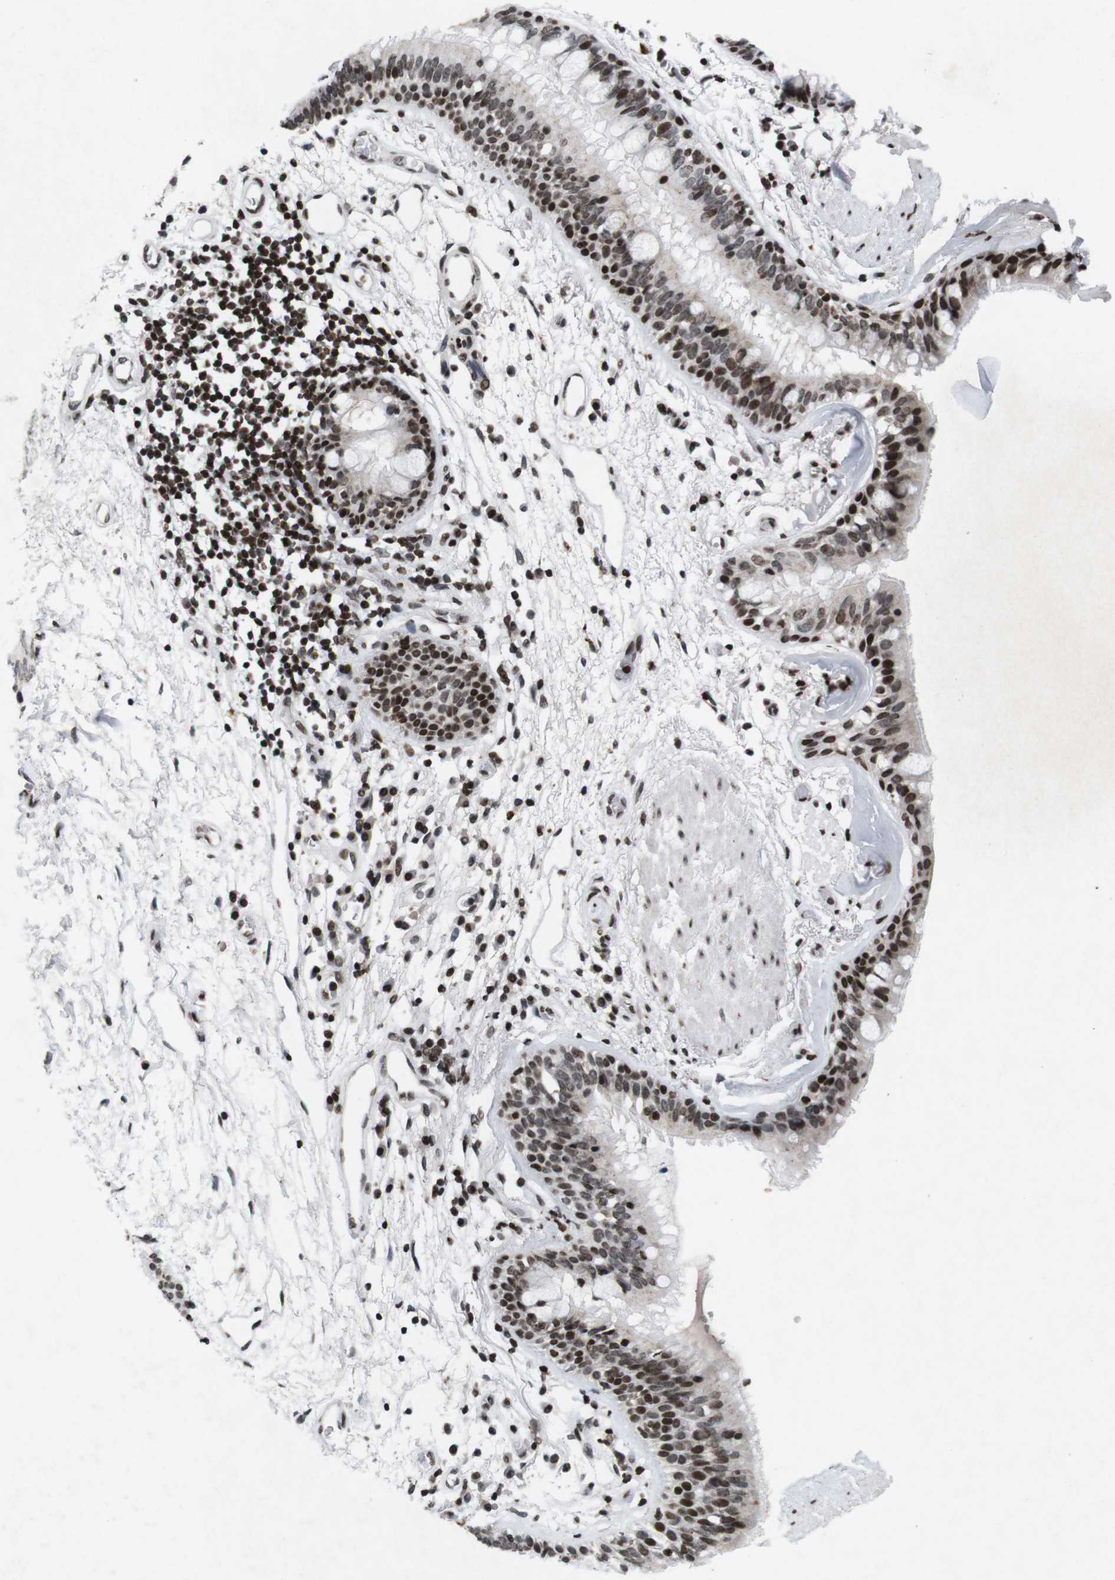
{"staining": {"intensity": "strong", "quantity": ">75%", "location": "nuclear"}, "tissue": "bronchus", "cell_type": "Respiratory epithelial cells", "image_type": "normal", "snomed": [{"axis": "morphology", "description": "Normal tissue, NOS"}, {"axis": "morphology", "description": "Adenocarcinoma, NOS"}, {"axis": "topography", "description": "Bronchus"}, {"axis": "topography", "description": "Lung"}], "caption": "An IHC photomicrograph of unremarkable tissue is shown. Protein staining in brown highlights strong nuclear positivity in bronchus within respiratory epithelial cells.", "gene": "MAGEH1", "patient": {"sex": "female", "age": 54}}